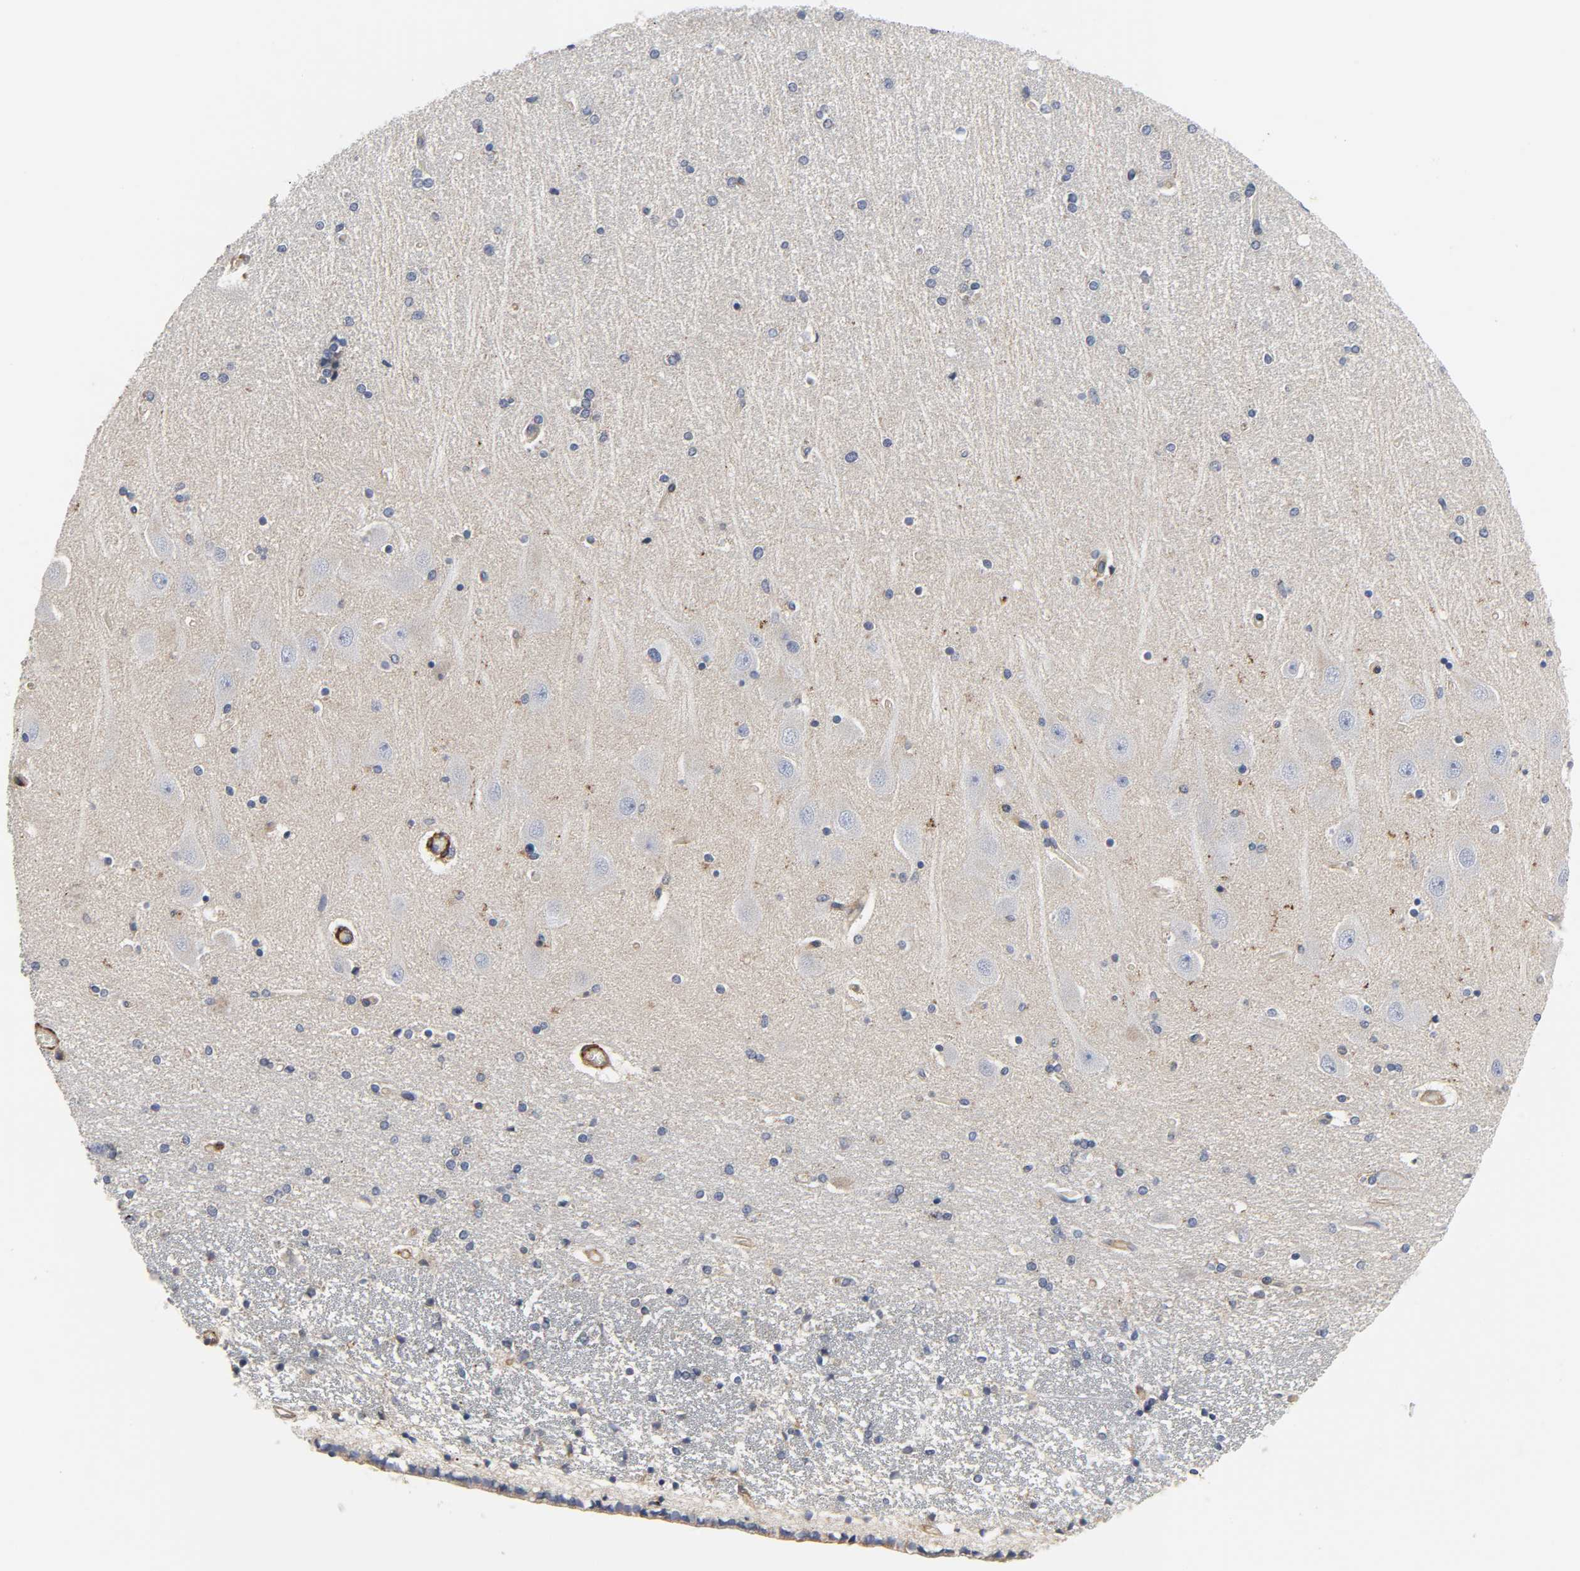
{"staining": {"intensity": "weak", "quantity": "<25%", "location": "cytoplasmic/membranous"}, "tissue": "hippocampus", "cell_type": "Glial cells", "image_type": "normal", "snomed": [{"axis": "morphology", "description": "Normal tissue, NOS"}, {"axis": "topography", "description": "Hippocampus"}], "caption": "Histopathology image shows no protein staining in glial cells of unremarkable hippocampus. Brightfield microscopy of immunohistochemistry stained with DAB (3,3'-diaminobenzidine) (brown) and hematoxylin (blue), captured at high magnification.", "gene": "ARHGAP1", "patient": {"sex": "female", "age": 54}}